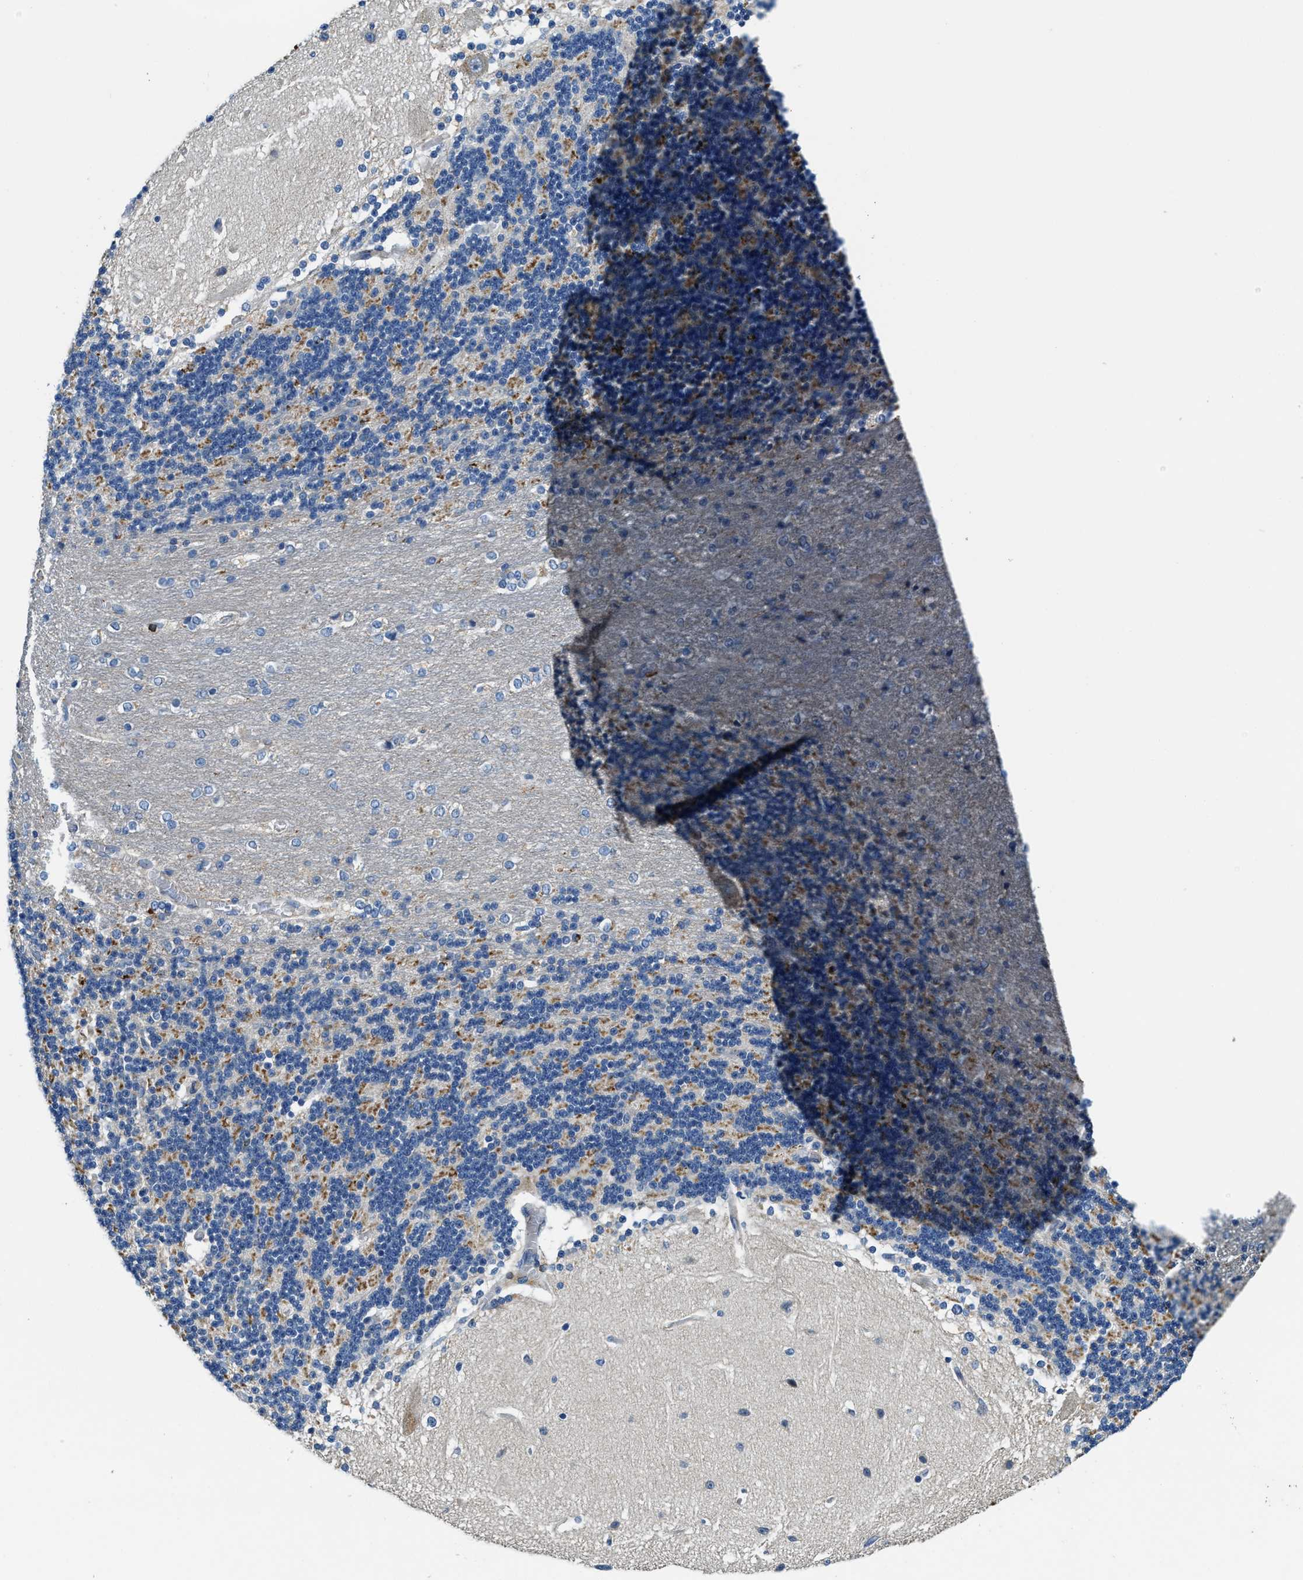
{"staining": {"intensity": "moderate", "quantity": "25%-75%", "location": "cytoplasmic/membranous"}, "tissue": "cerebellum", "cell_type": "Cells in granular layer", "image_type": "normal", "snomed": [{"axis": "morphology", "description": "Normal tissue, NOS"}, {"axis": "topography", "description": "Cerebellum"}], "caption": "Immunohistochemistry (IHC) of normal cerebellum reveals medium levels of moderate cytoplasmic/membranous positivity in approximately 25%-75% of cells in granular layer.", "gene": "MYO1G", "patient": {"sex": "female", "age": 54}}